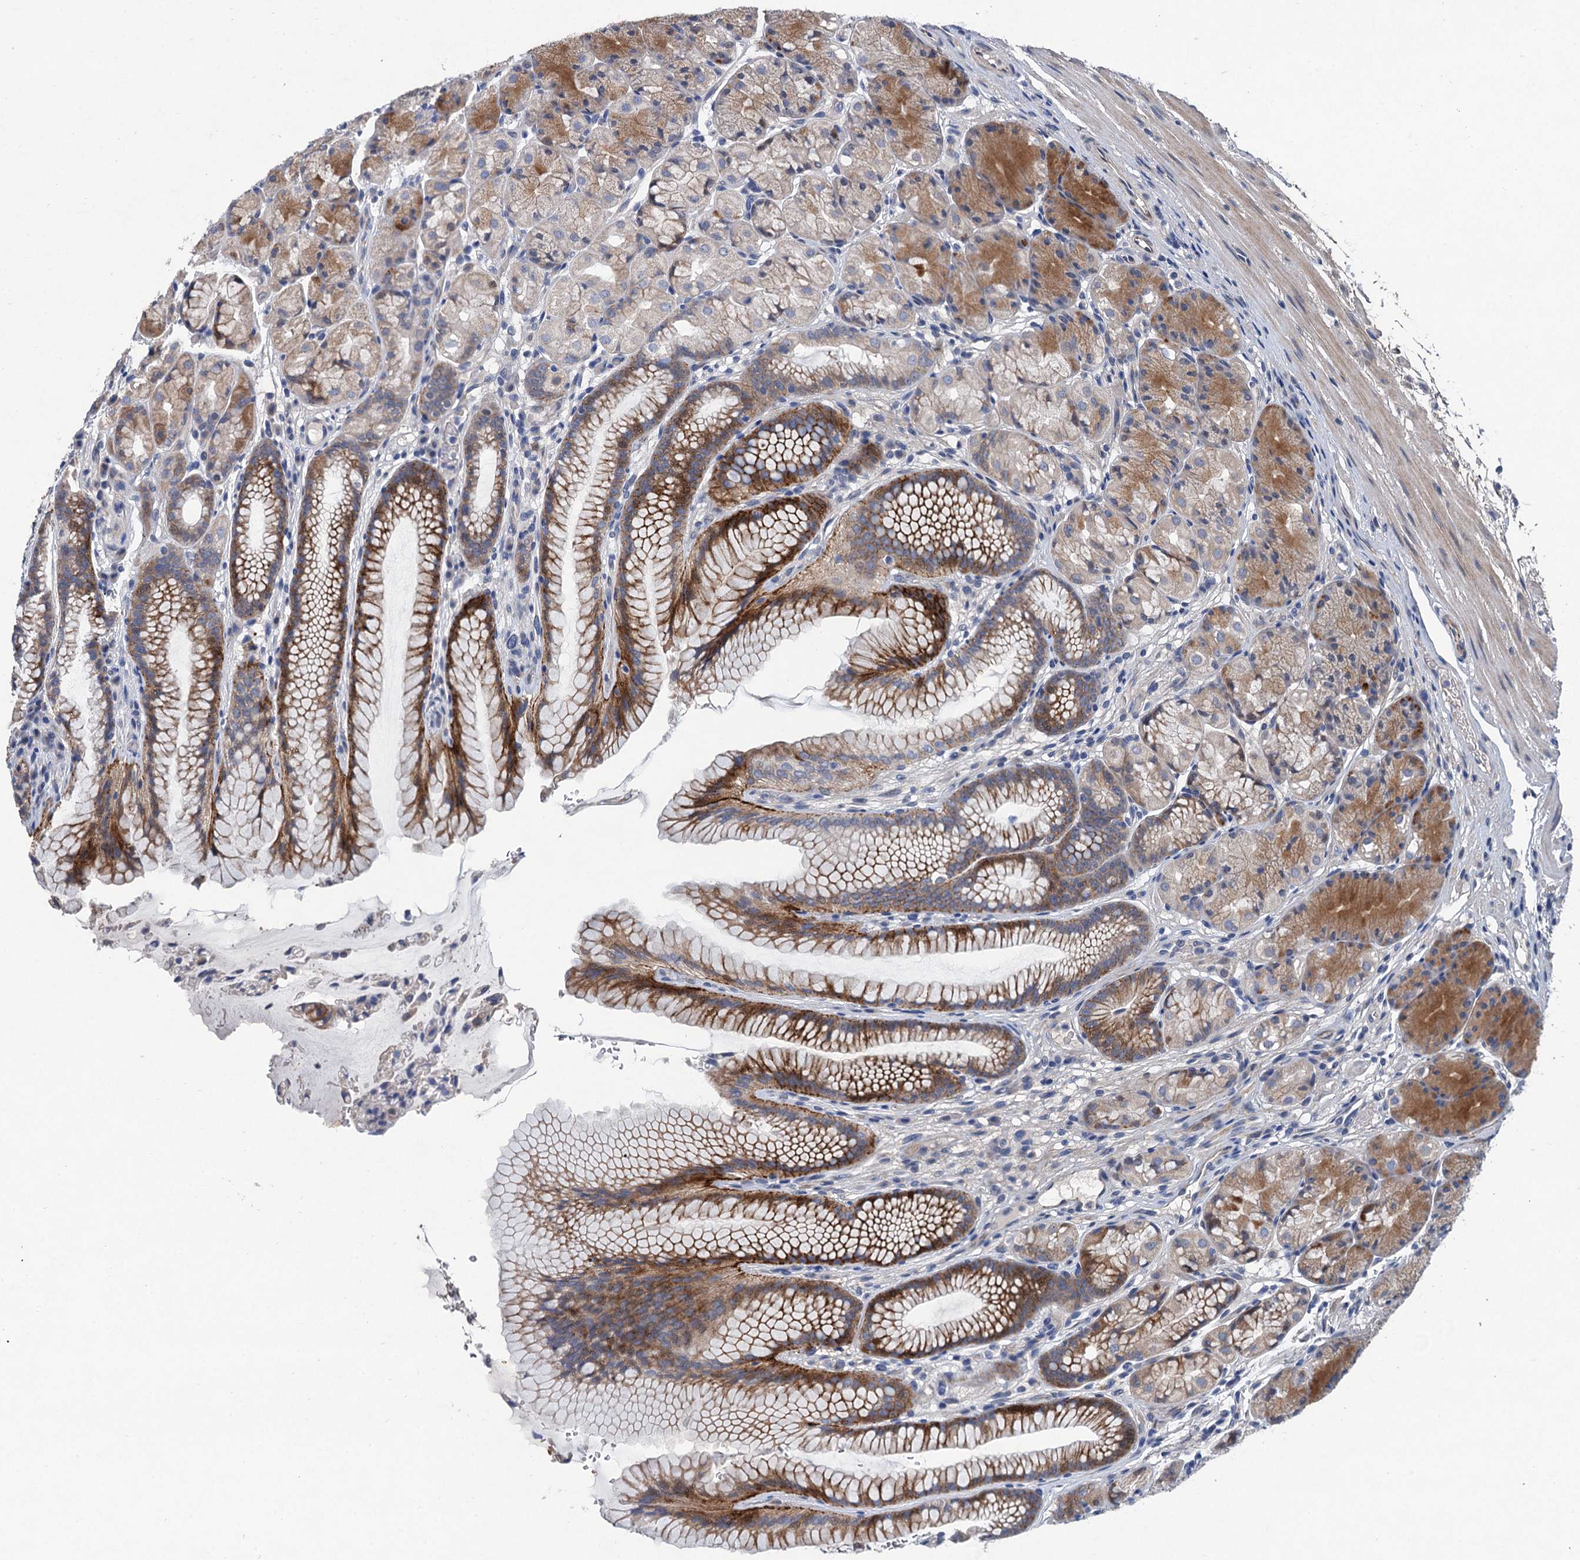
{"staining": {"intensity": "strong", "quantity": "25%-75%", "location": "cytoplasmic/membranous"}, "tissue": "stomach", "cell_type": "Glandular cells", "image_type": "normal", "snomed": [{"axis": "morphology", "description": "Normal tissue, NOS"}, {"axis": "topography", "description": "Stomach"}], "caption": "A high-resolution photomicrograph shows immunohistochemistry (IHC) staining of normal stomach, which exhibits strong cytoplasmic/membranous staining in about 25%-75% of glandular cells. The protein of interest is shown in brown color, while the nuclei are stained blue.", "gene": "TRAF7", "patient": {"sex": "male", "age": 63}}